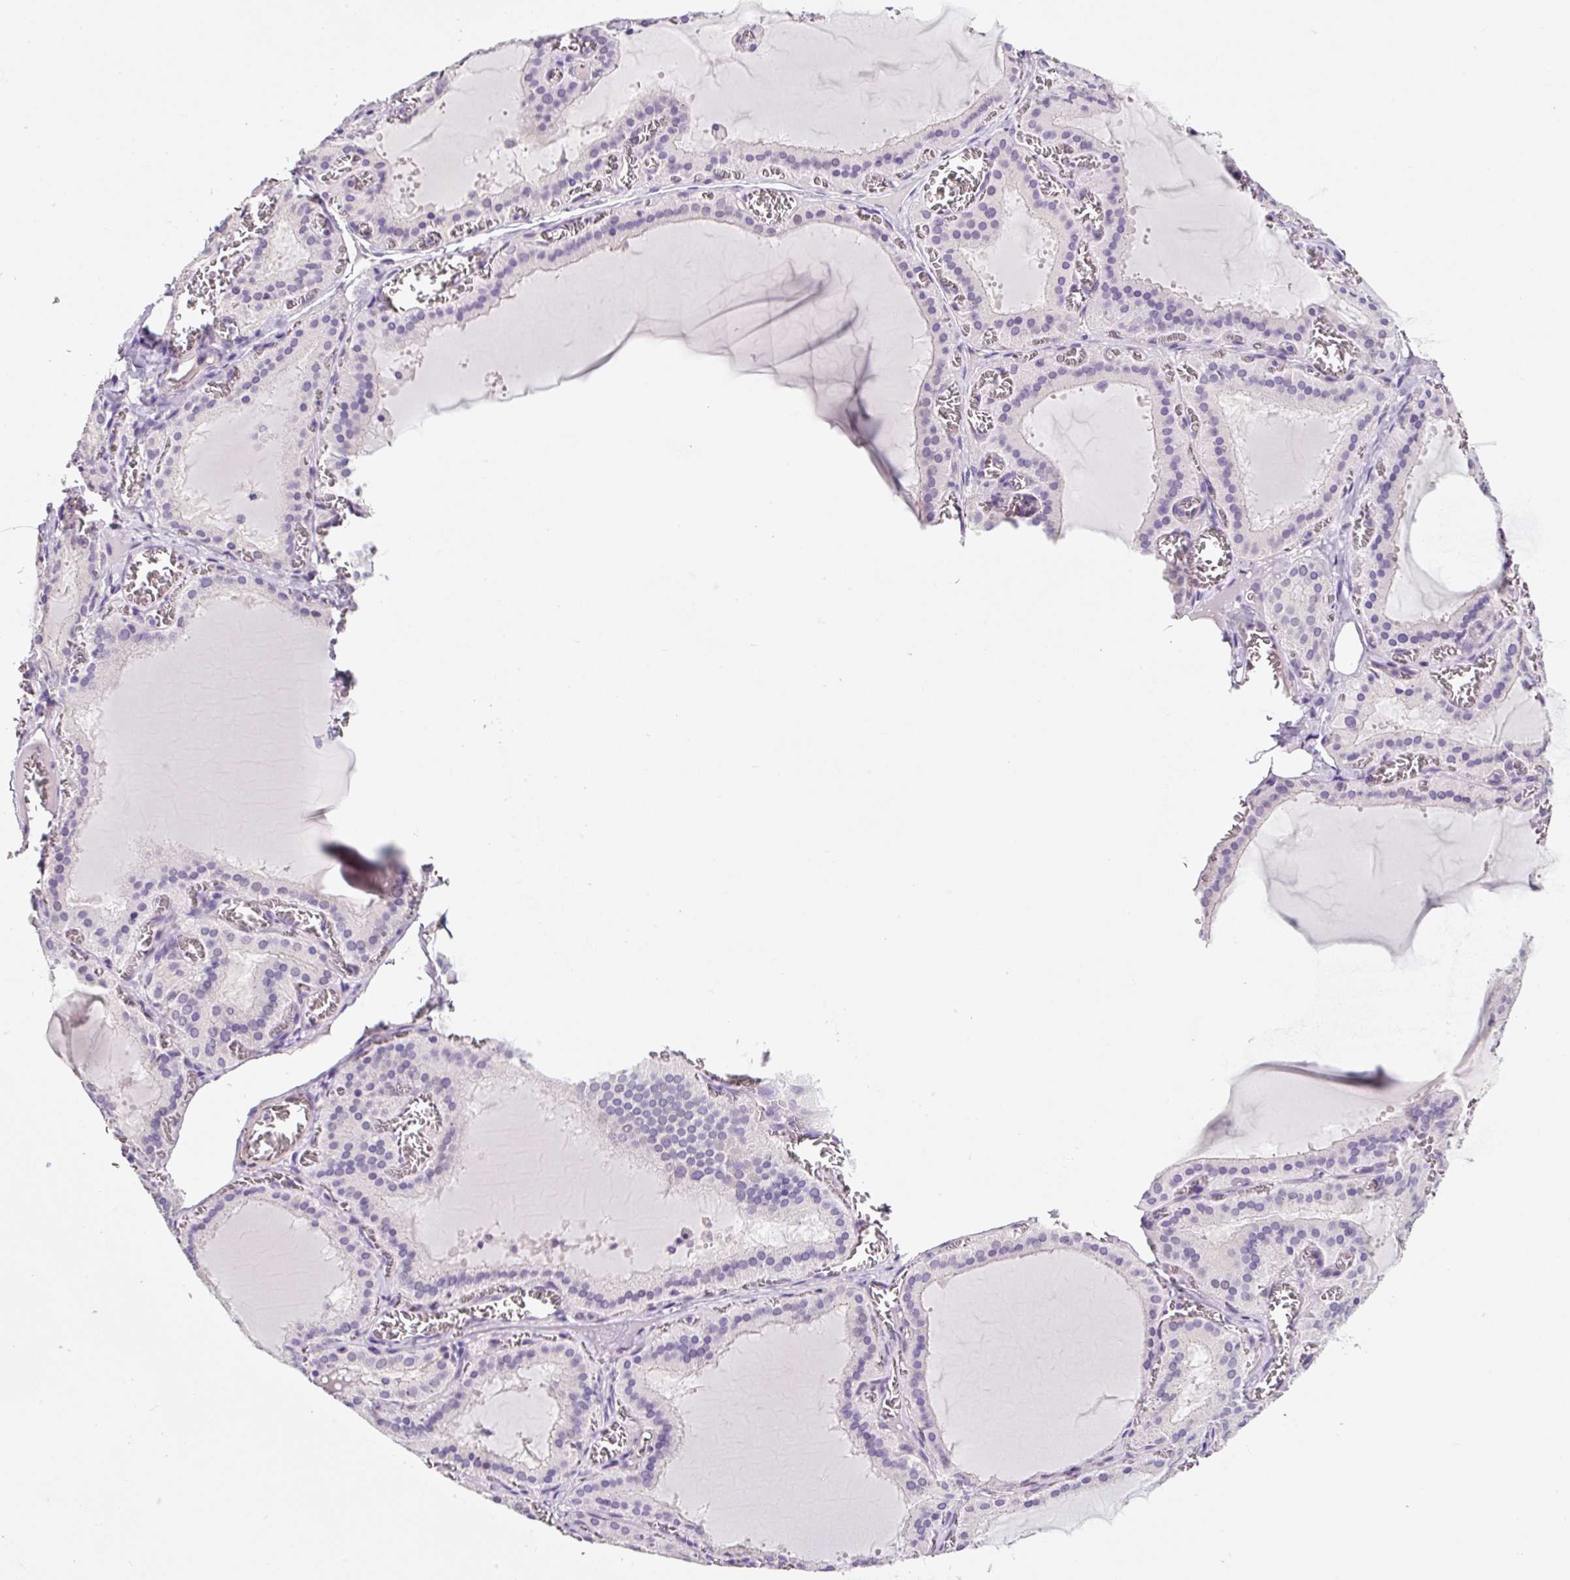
{"staining": {"intensity": "negative", "quantity": "none", "location": "none"}, "tissue": "thyroid gland", "cell_type": "Glandular cells", "image_type": "normal", "snomed": [{"axis": "morphology", "description": "Normal tissue, NOS"}, {"axis": "topography", "description": "Thyroid gland"}], "caption": "Glandular cells show no significant protein positivity in unremarkable thyroid gland. Brightfield microscopy of immunohistochemistry stained with DAB (3,3'-diaminobenzidine) (brown) and hematoxylin (blue), captured at high magnification.", "gene": "SYP", "patient": {"sex": "female", "age": 30}}